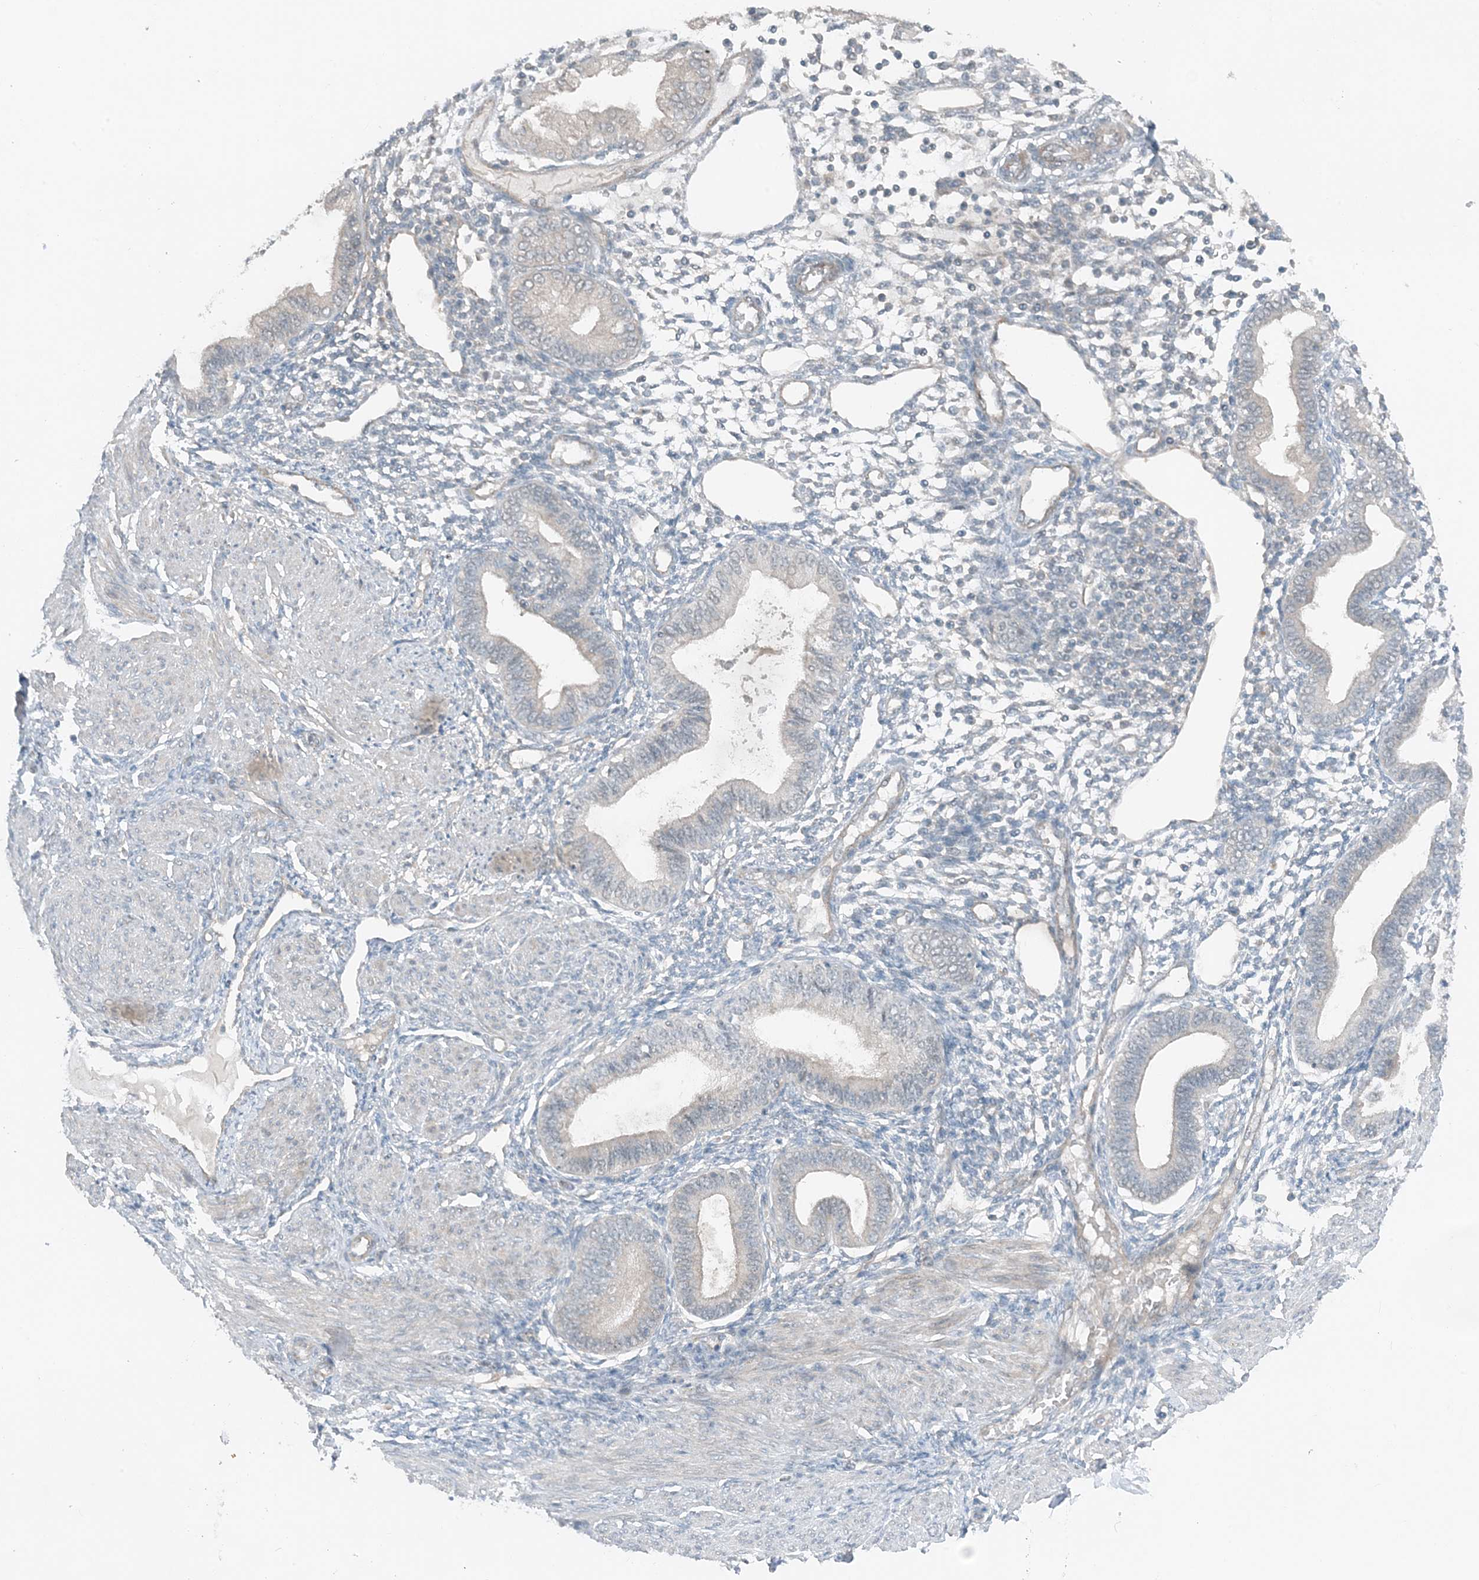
{"staining": {"intensity": "negative", "quantity": "none", "location": "none"}, "tissue": "endometrium", "cell_type": "Cells in endometrial stroma", "image_type": "normal", "snomed": [{"axis": "morphology", "description": "Normal tissue, NOS"}, {"axis": "topography", "description": "Endometrium"}], "caption": "Immunohistochemical staining of normal endometrium shows no significant expression in cells in endometrial stroma.", "gene": "MITD1", "patient": {"sex": "female", "age": 53}}